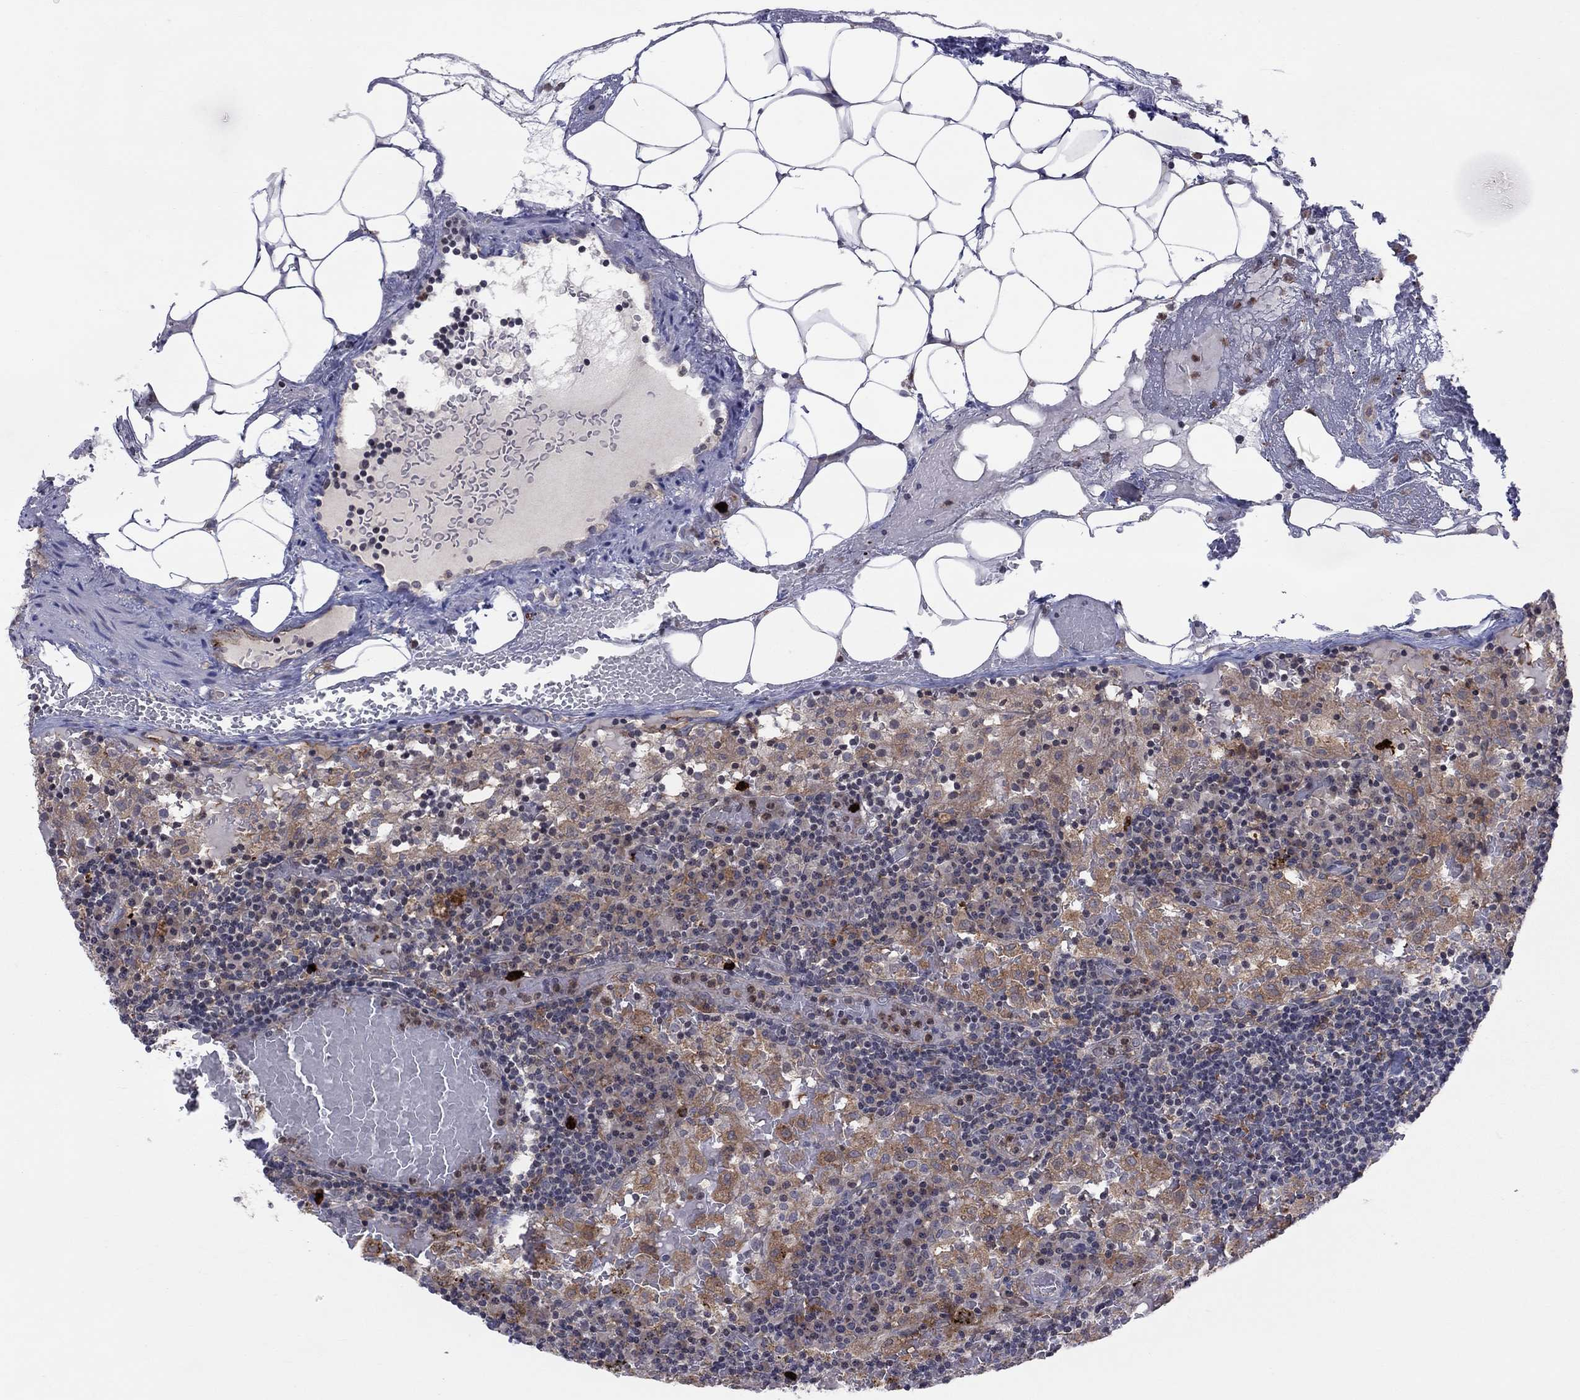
{"staining": {"intensity": "strong", "quantity": "<25%", "location": "nuclear"}, "tissue": "lymph node", "cell_type": "Germinal center cells", "image_type": "normal", "snomed": [{"axis": "morphology", "description": "Normal tissue, NOS"}, {"axis": "topography", "description": "Lymph node"}], "caption": "Immunohistochemistry (DAB (3,3'-diaminobenzidine)) staining of benign lymph node exhibits strong nuclear protein expression in approximately <25% of germinal center cells. (Stains: DAB (3,3'-diaminobenzidine) in brown, nuclei in blue, Microscopy: brightfield microscopy at high magnification).", "gene": "ZNHIT3", "patient": {"sex": "male", "age": 62}}